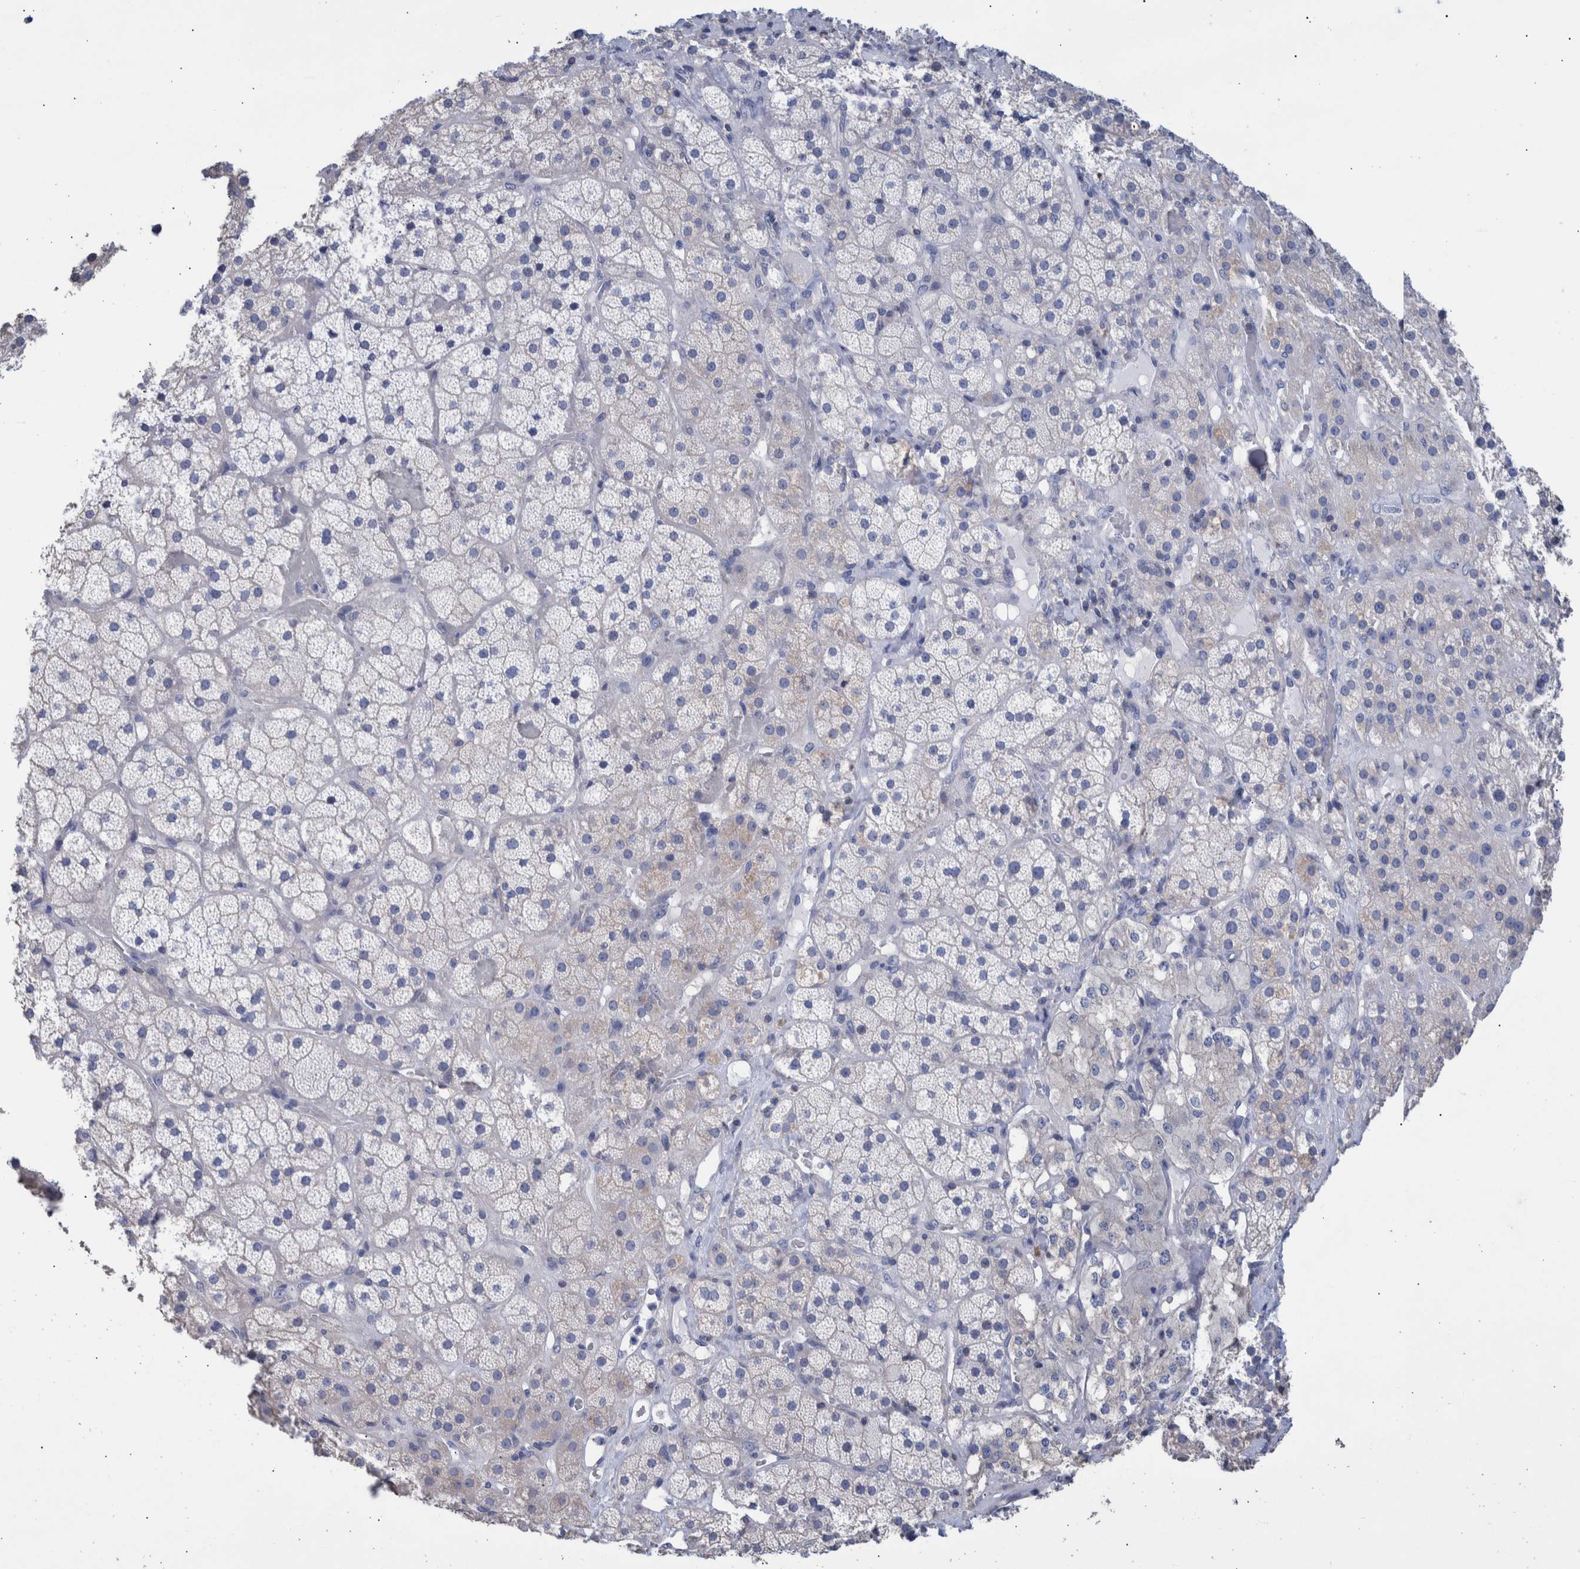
{"staining": {"intensity": "negative", "quantity": "none", "location": "none"}, "tissue": "adrenal gland", "cell_type": "Glandular cells", "image_type": "normal", "snomed": [{"axis": "morphology", "description": "Normal tissue, NOS"}, {"axis": "topography", "description": "Adrenal gland"}], "caption": "Adrenal gland stained for a protein using immunohistochemistry demonstrates no positivity glandular cells.", "gene": "PPP3CC", "patient": {"sex": "male", "age": 57}}